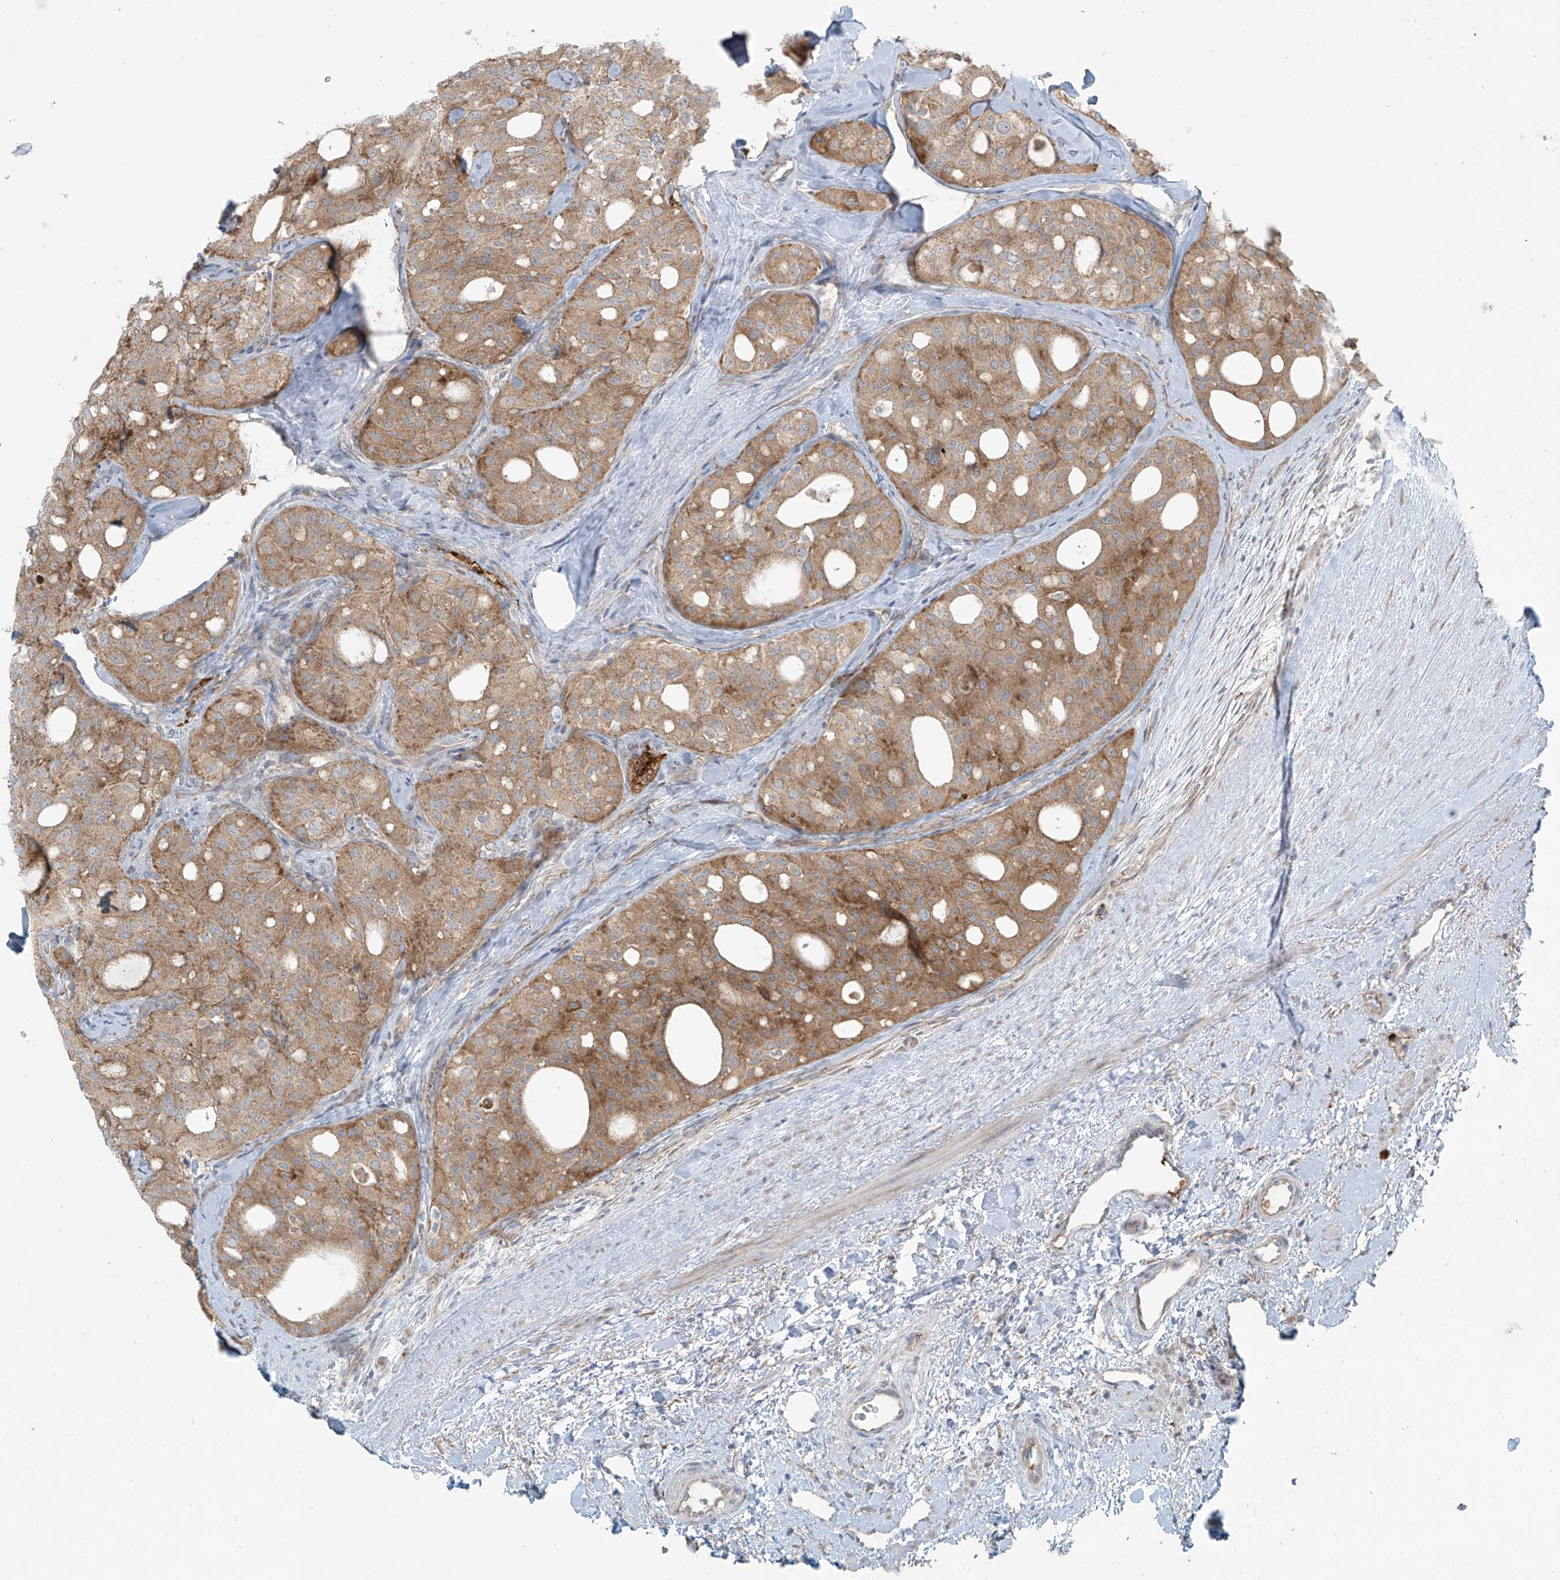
{"staining": {"intensity": "moderate", "quantity": ">75%", "location": "cytoplasmic/membranous"}, "tissue": "thyroid cancer", "cell_type": "Tumor cells", "image_type": "cancer", "snomed": [{"axis": "morphology", "description": "Follicular adenoma carcinoma, NOS"}, {"axis": "topography", "description": "Thyroid gland"}], "caption": "IHC photomicrograph of neoplastic tissue: human thyroid cancer (follicular adenoma carcinoma) stained using IHC displays medium levels of moderate protein expression localized specifically in the cytoplasmic/membranous of tumor cells, appearing as a cytoplasmic/membranous brown color.", "gene": "LZTS3", "patient": {"sex": "male", "age": 75}}